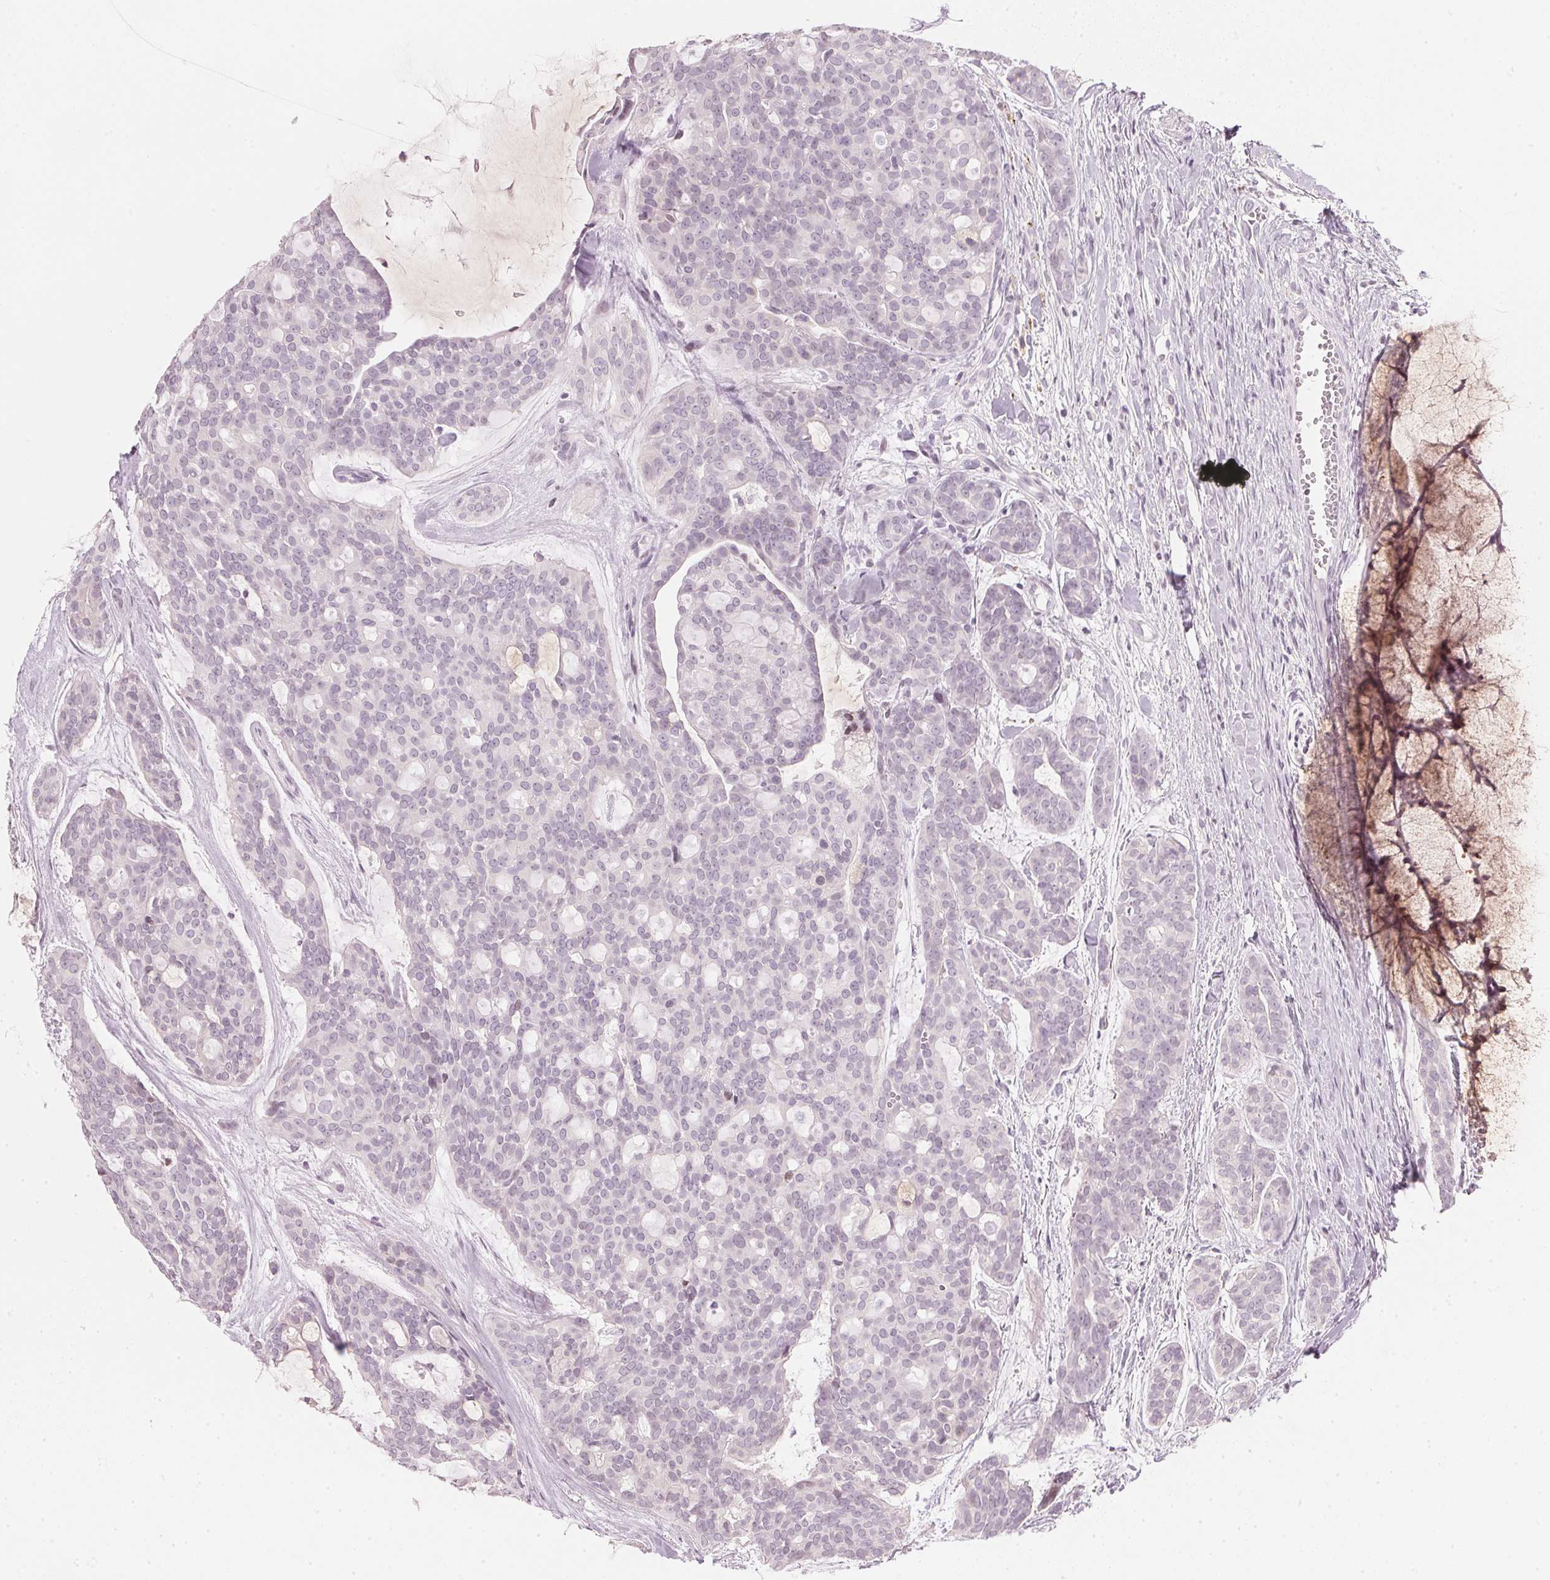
{"staining": {"intensity": "negative", "quantity": "none", "location": "none"}, "tissue": "head and neck cancer", "cell_type": "Tumor cells", "image_type": "cancer", "snomed": [{"axis": "morphology", "description": "Adenocarcinoma, NOS"}, {"axis": "topography", "description": "Head-Neck"}], "caption": "DAB (3,3'-diaminobenzidine) immunohistochemical staining of head and neck cancer demonstrates no significant positivity in tumor cells.", "gene": "SFRP4", "patient": {"sex": "male", "age": 66}}